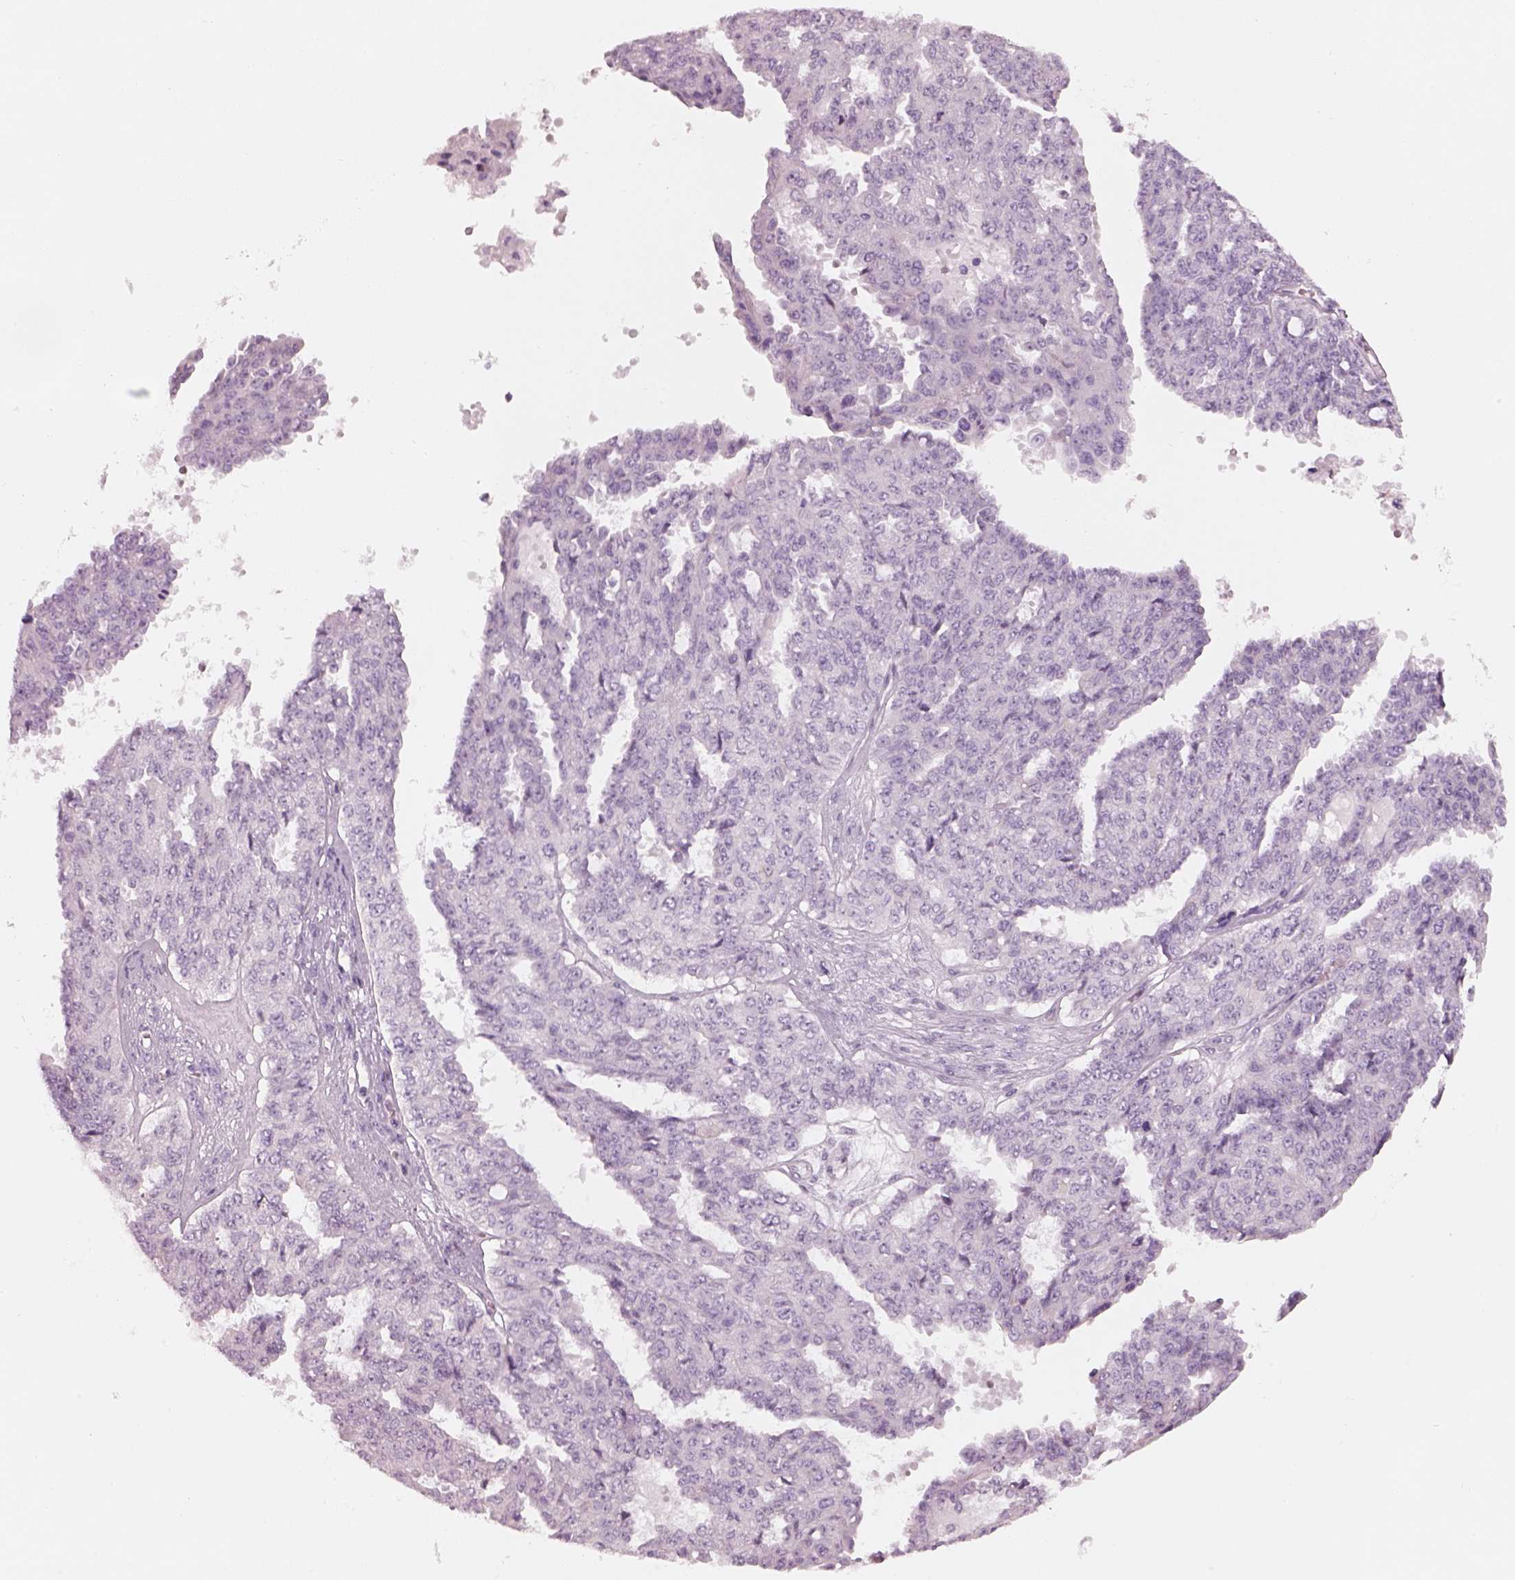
{"staining": {"intensity": "negative", "quantity": "none", "location": "none"}, "tissue": "ovarian cancer", "cell_type": "Tumor cells", "image_type": "cancer", "snomed": [{"axis": "morphology", "description": "Cystadenocarcinoma, serous, NOS"}, {"axis": "topography", "description": "Ovary"}], "caption": "Tumor cells show no significant protein expression in ovarian serous cystadenocarcinoma. The staining is performed using DAB (3,3'-diaminobenzidine) brown chromogen with nuclei counter-stained in using hematoxylin.", "gene": "SLC27A2", "patient": {"sex": "female", "age": 71}}